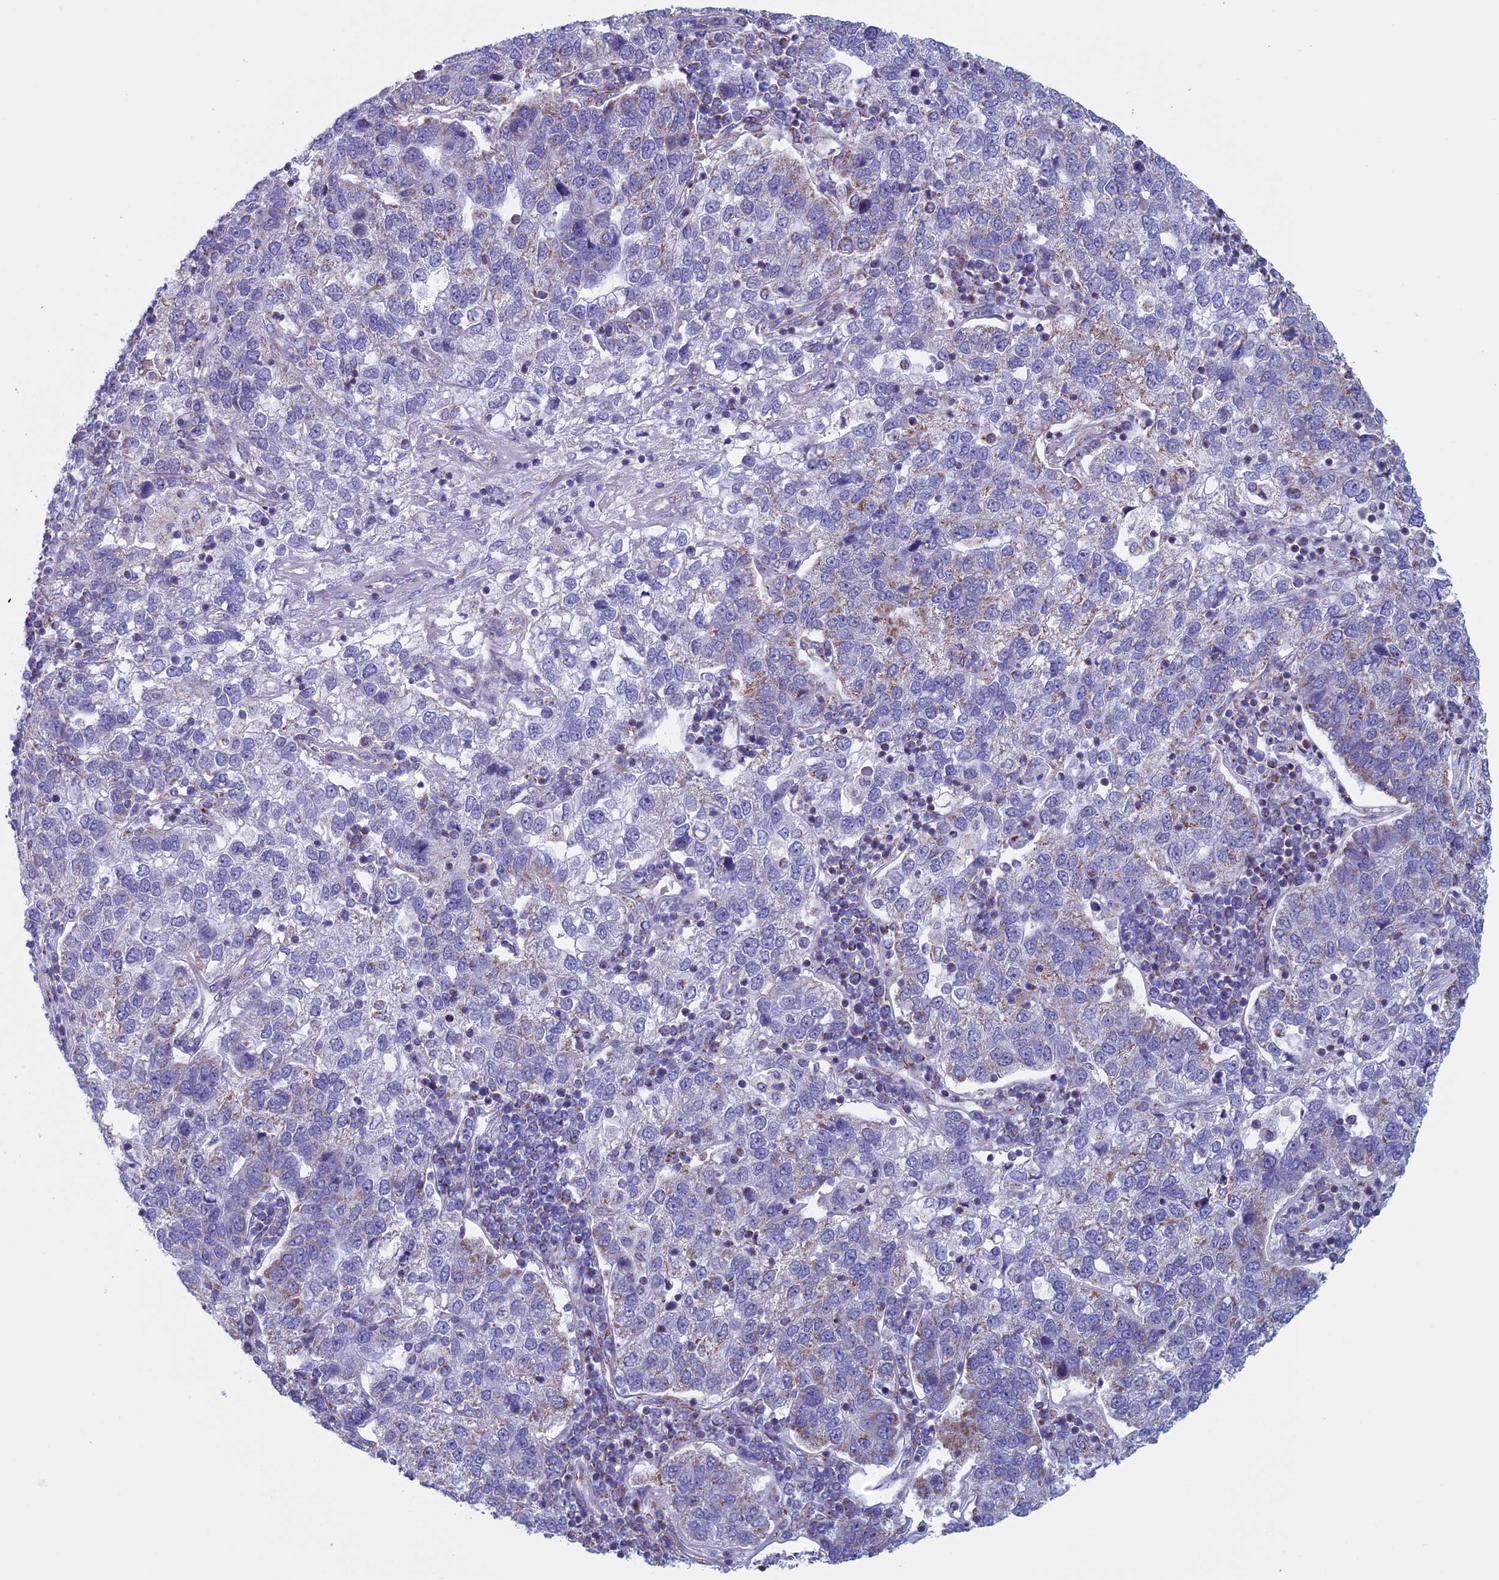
{"staining": {"intensity": "moderate", "quantity": "<25%", "location": "cytoplasmic/membranous"}, "tissue": "pancreatic cancer", "cell_type": "Tumor cells", "image_type": "cancer", "snomed": [{"axis": "morphology", "description": "Adenocarcinoma, NOS"}, {"axis": "topography", "description": "Pancreas"}], "caption": "This histopathology image shows immunohistochemistry staining of pancreatic cancer, with low moderate cytoplasmic/membranous staining in about <25% of tumor cells.", "gene": "NDUFB9", "patient": {"sex": "female", "age": 61}}